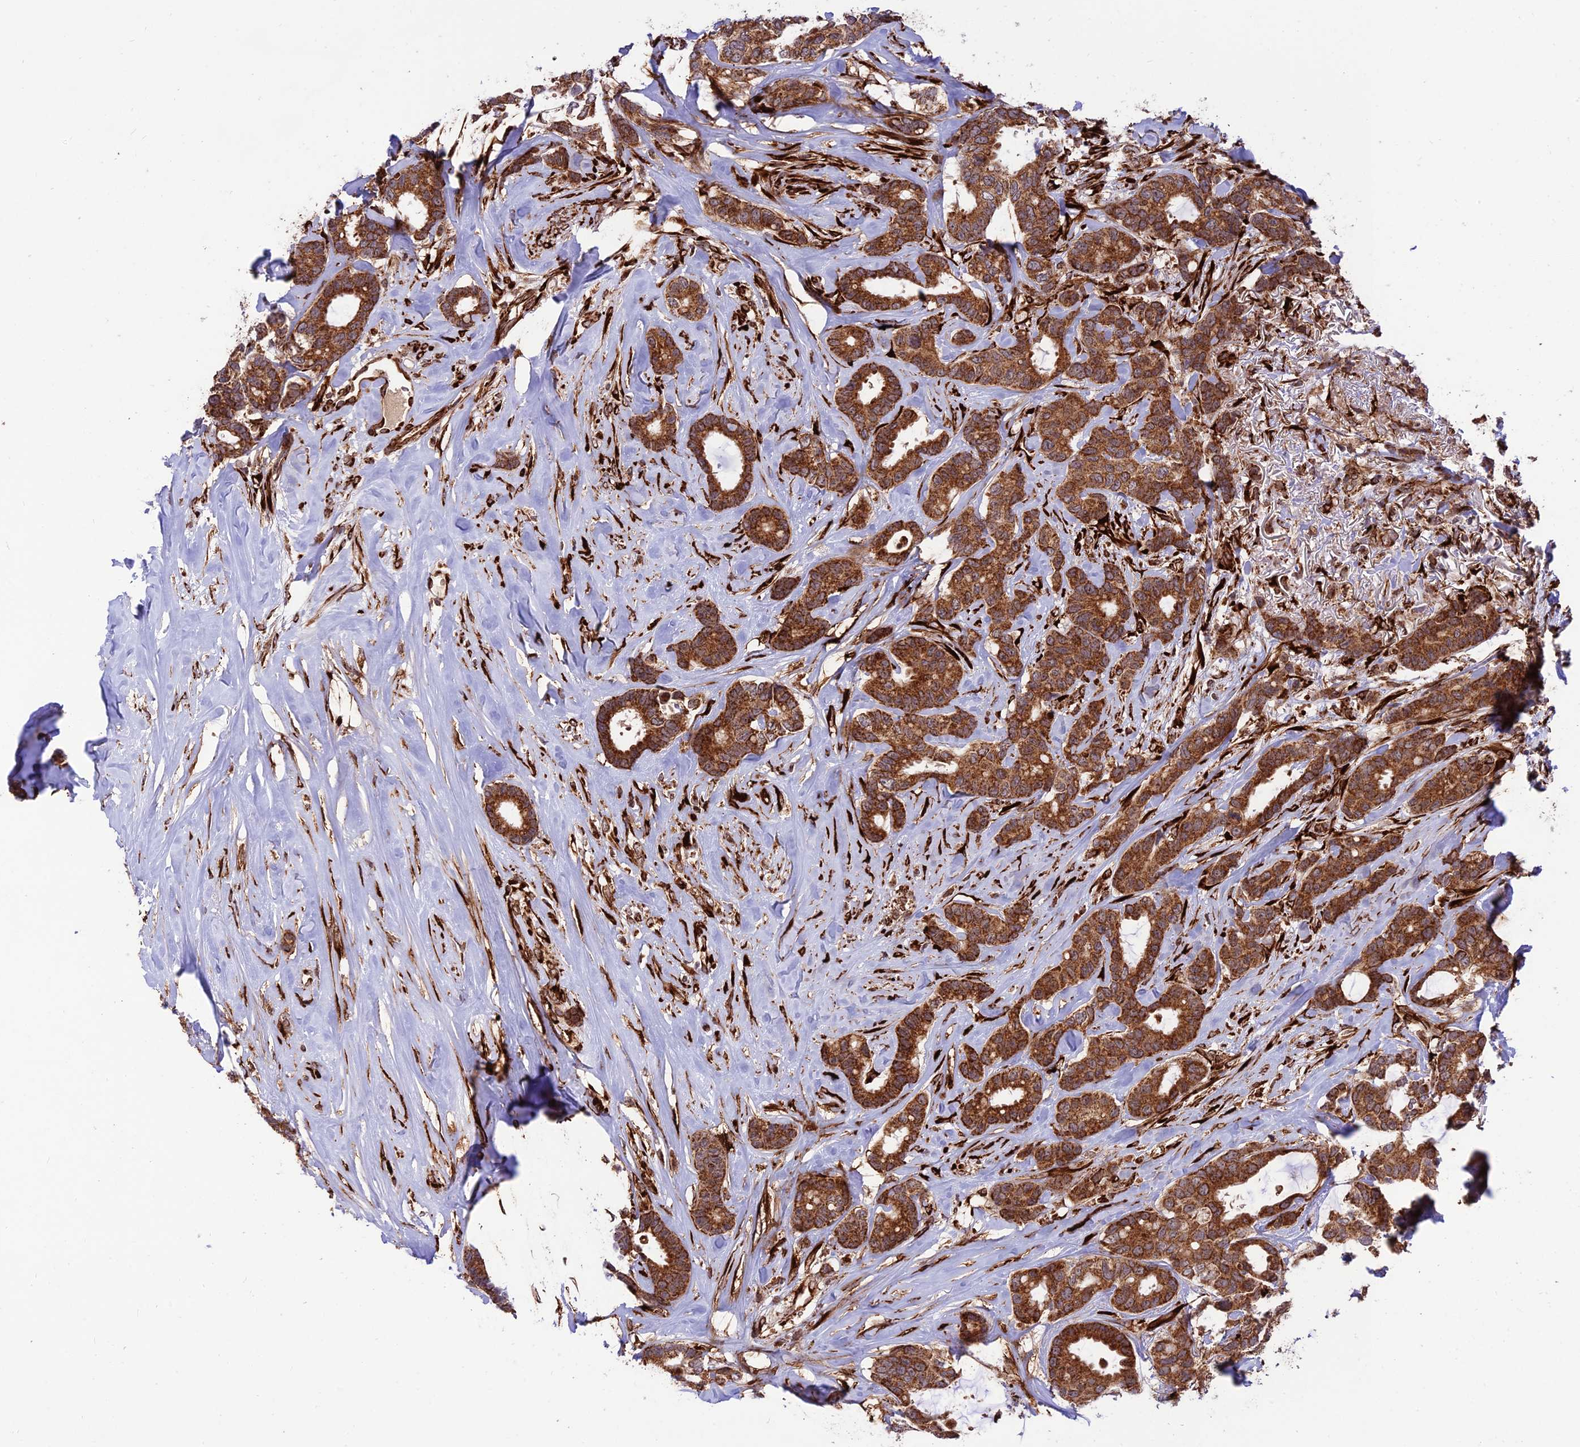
{"staining": {"intensity": "strong", "quantity": ">75%", "location": "cytoplasmic/membranous"}, "tissue": "breast cancer", "cell_type": "Tumor cells", "image_type": "cancer", "snomed": [{"axis": "morphology", "description": "Duct carcinoma"}, {"axis": "topography", "description": "Breast"}], "caption": "DAB (3,3'-diaminobenzidine) immunohistochemical staining of breast cancer (invasive ductal carcinoma) demonstrates strong cytoplasmic/membranous protein positivity in about >75% of tumor cells. The staining is performed using DAB (3,3'-diaminobenzidine) brown chromogen to label protein expression. The nuclei are counter-stained blue using hematoxylin.", "gene": "CRTAP", "patient": {"sex": "female", "age": 87}}